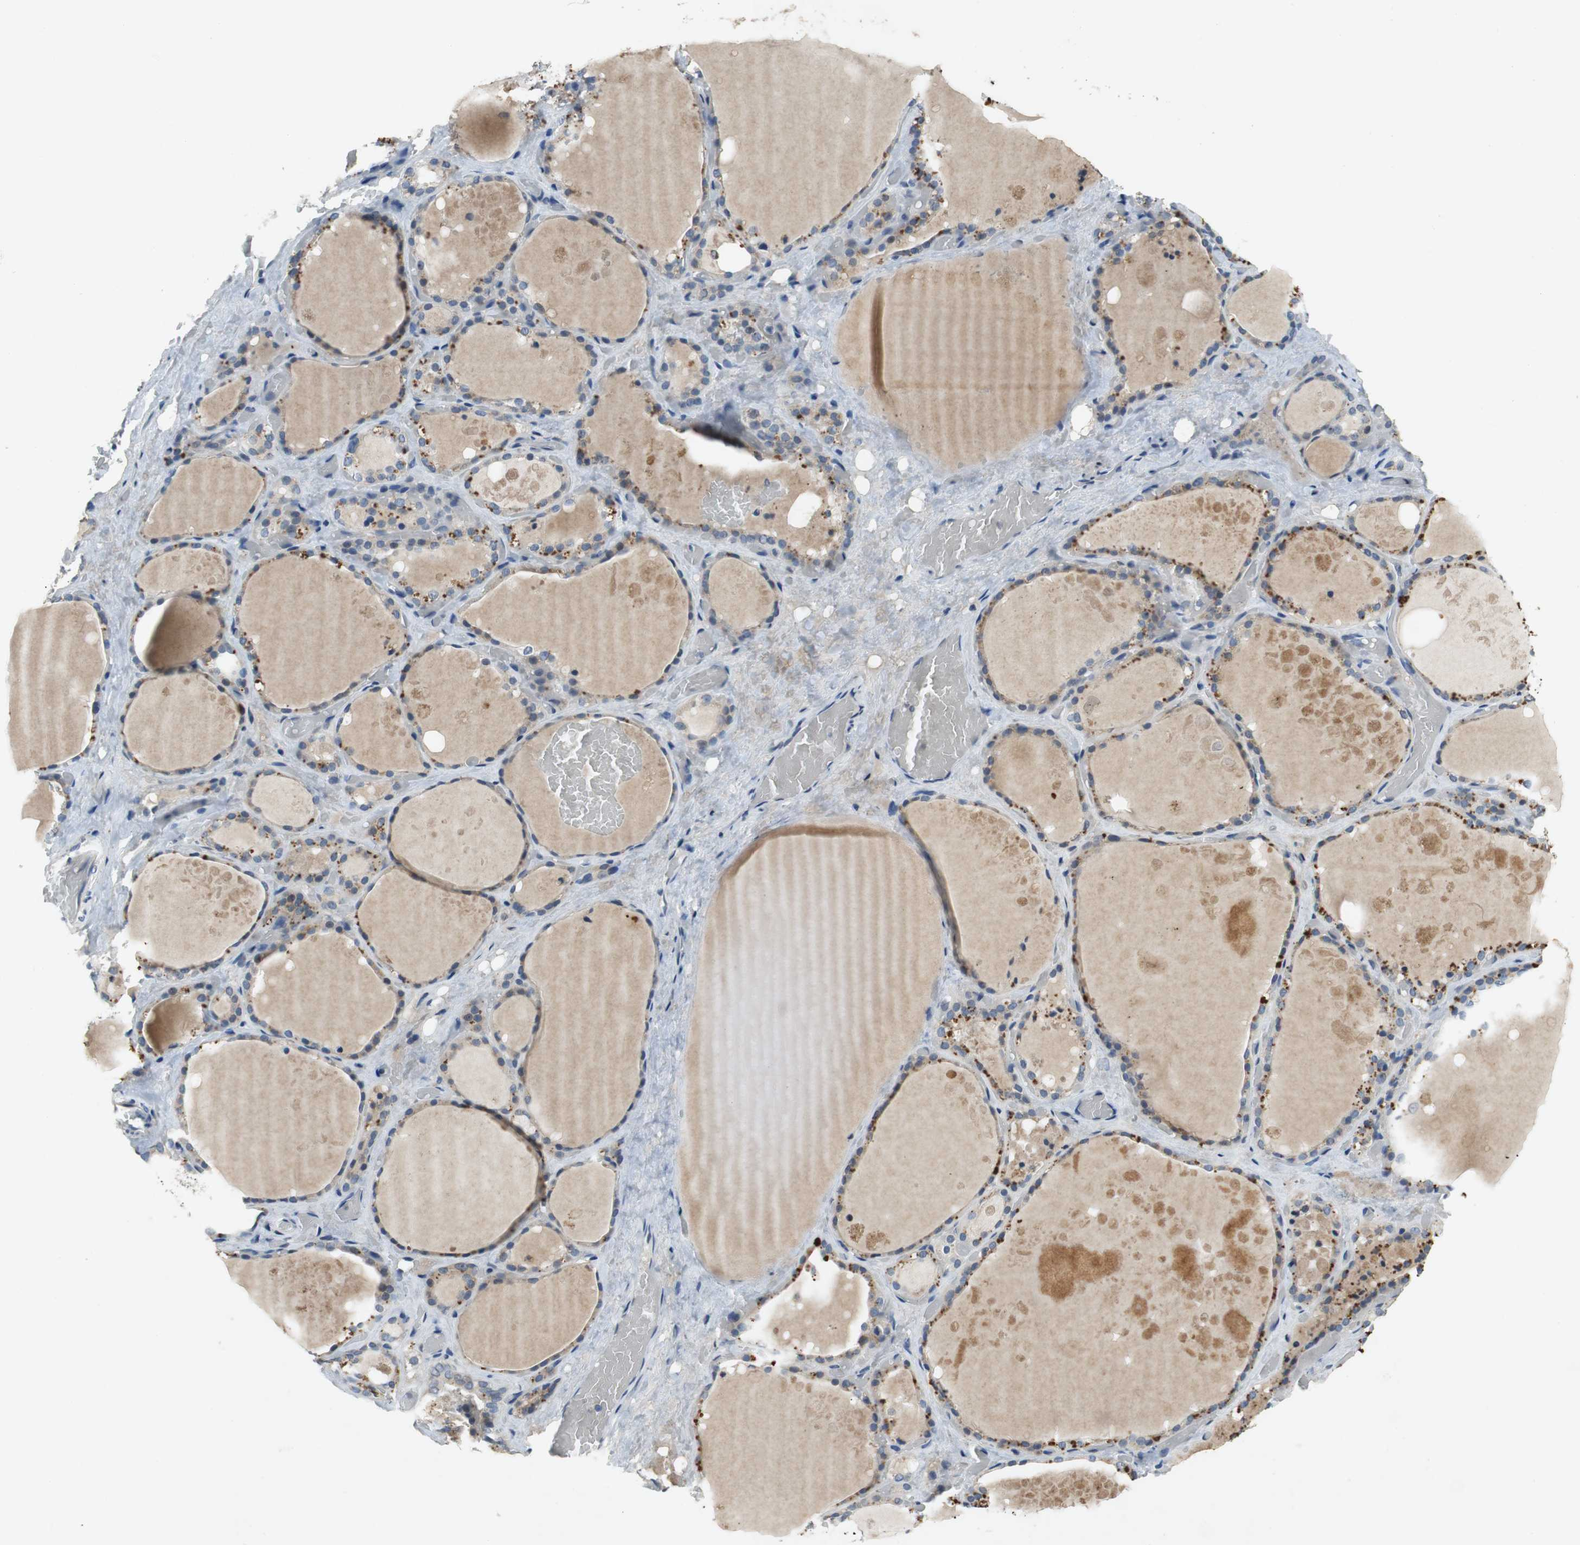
{"staining": {"intensity": "weak", "quantity": "<25%", "location": "cytoplasmic/membranous"}, "tissue": "thyroid gland", "cell_type": "Glandular cells", "image_type": "normal", "snomed": [{"axis": "morphology", "description": "Normal tissue, NOS"}, {"axis": "topography", "description": "Thyroid gland"}], "caption": "The photomicrograph demonstrates no staining of glandular cells in benign thyroid gland.", "gene": "GLCCI1", "patient": {"sex": "male", "age": 61}}